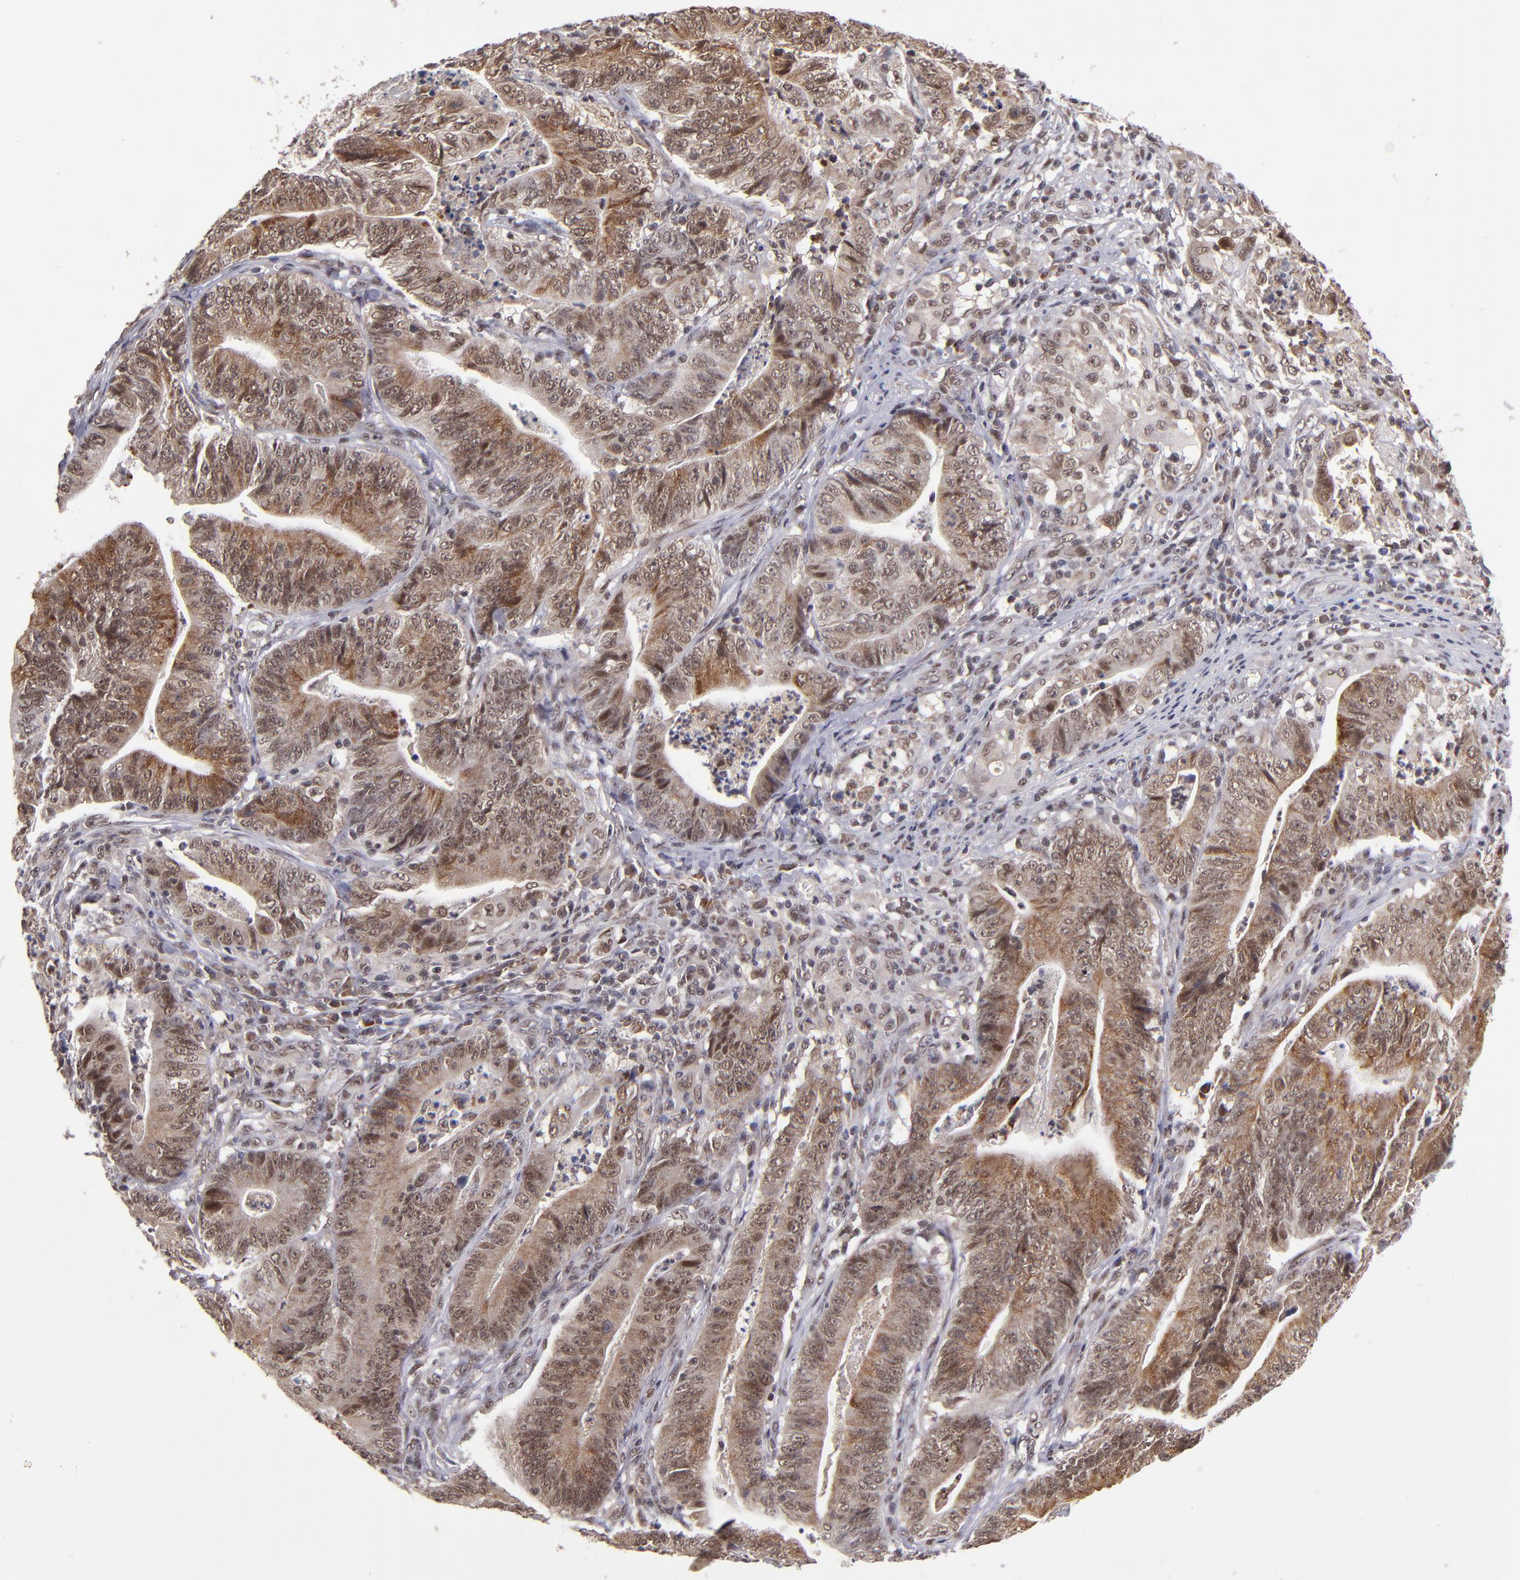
{"staining": {"intensity": "moderate", "quantity": ">75%", "location": "nuclear"}, "tissue": "stomach cancer", "cell_type": "Tumor cells", "image_type": "cancer", "snomed": [{"axis": "morphology", "description": "Adenocarcinoma, NOS"}, {"axis": "topography", "description": "Stomach, lower"}], "caption": "High-power microscopy captured an immunohistochemistry (IHC) micrograph of stomach adenocarcinoma, revealing moderate nuclear staining in approximately >75% of tumor cells.", "gene": "EP300", "patient": {"sex": "female", "age": 86}}